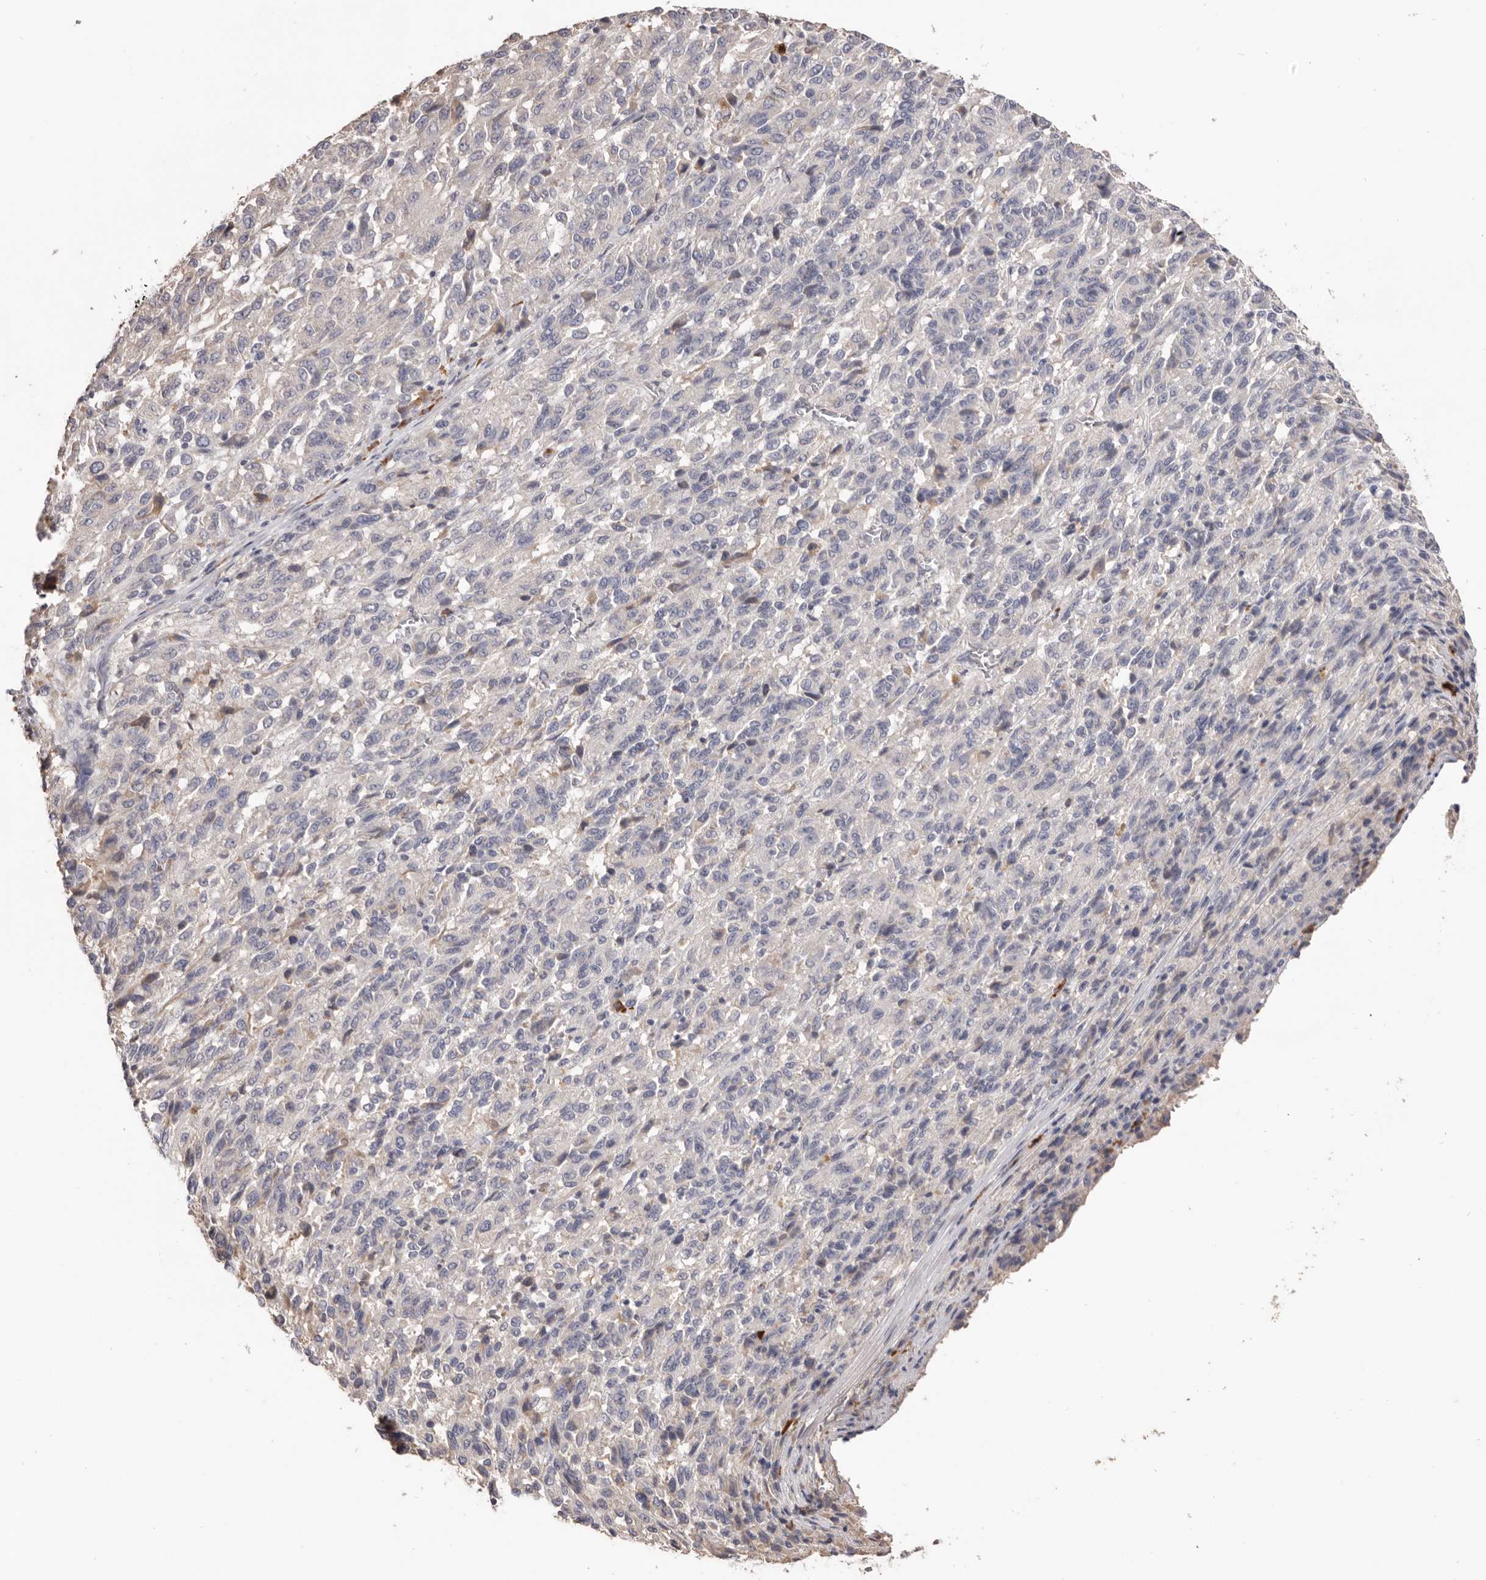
{"staining": {"intensity": "negative", "quantity": "none", "location": "none"}, "tissue": "melanoma", "cell_type": "Tumor cells", "image_type": "cancer", "snomed": [{"axis": "morphology", "description": "Malignant melanoma, Metastatic site"}, {"axis": "topography", "description": "Lung"}], "caption": "The photomicrograph exhibits no staining of tumor cells in melanoma.", "gene": "HCAR2", "patient": {"sex": "male", "age": 64}}